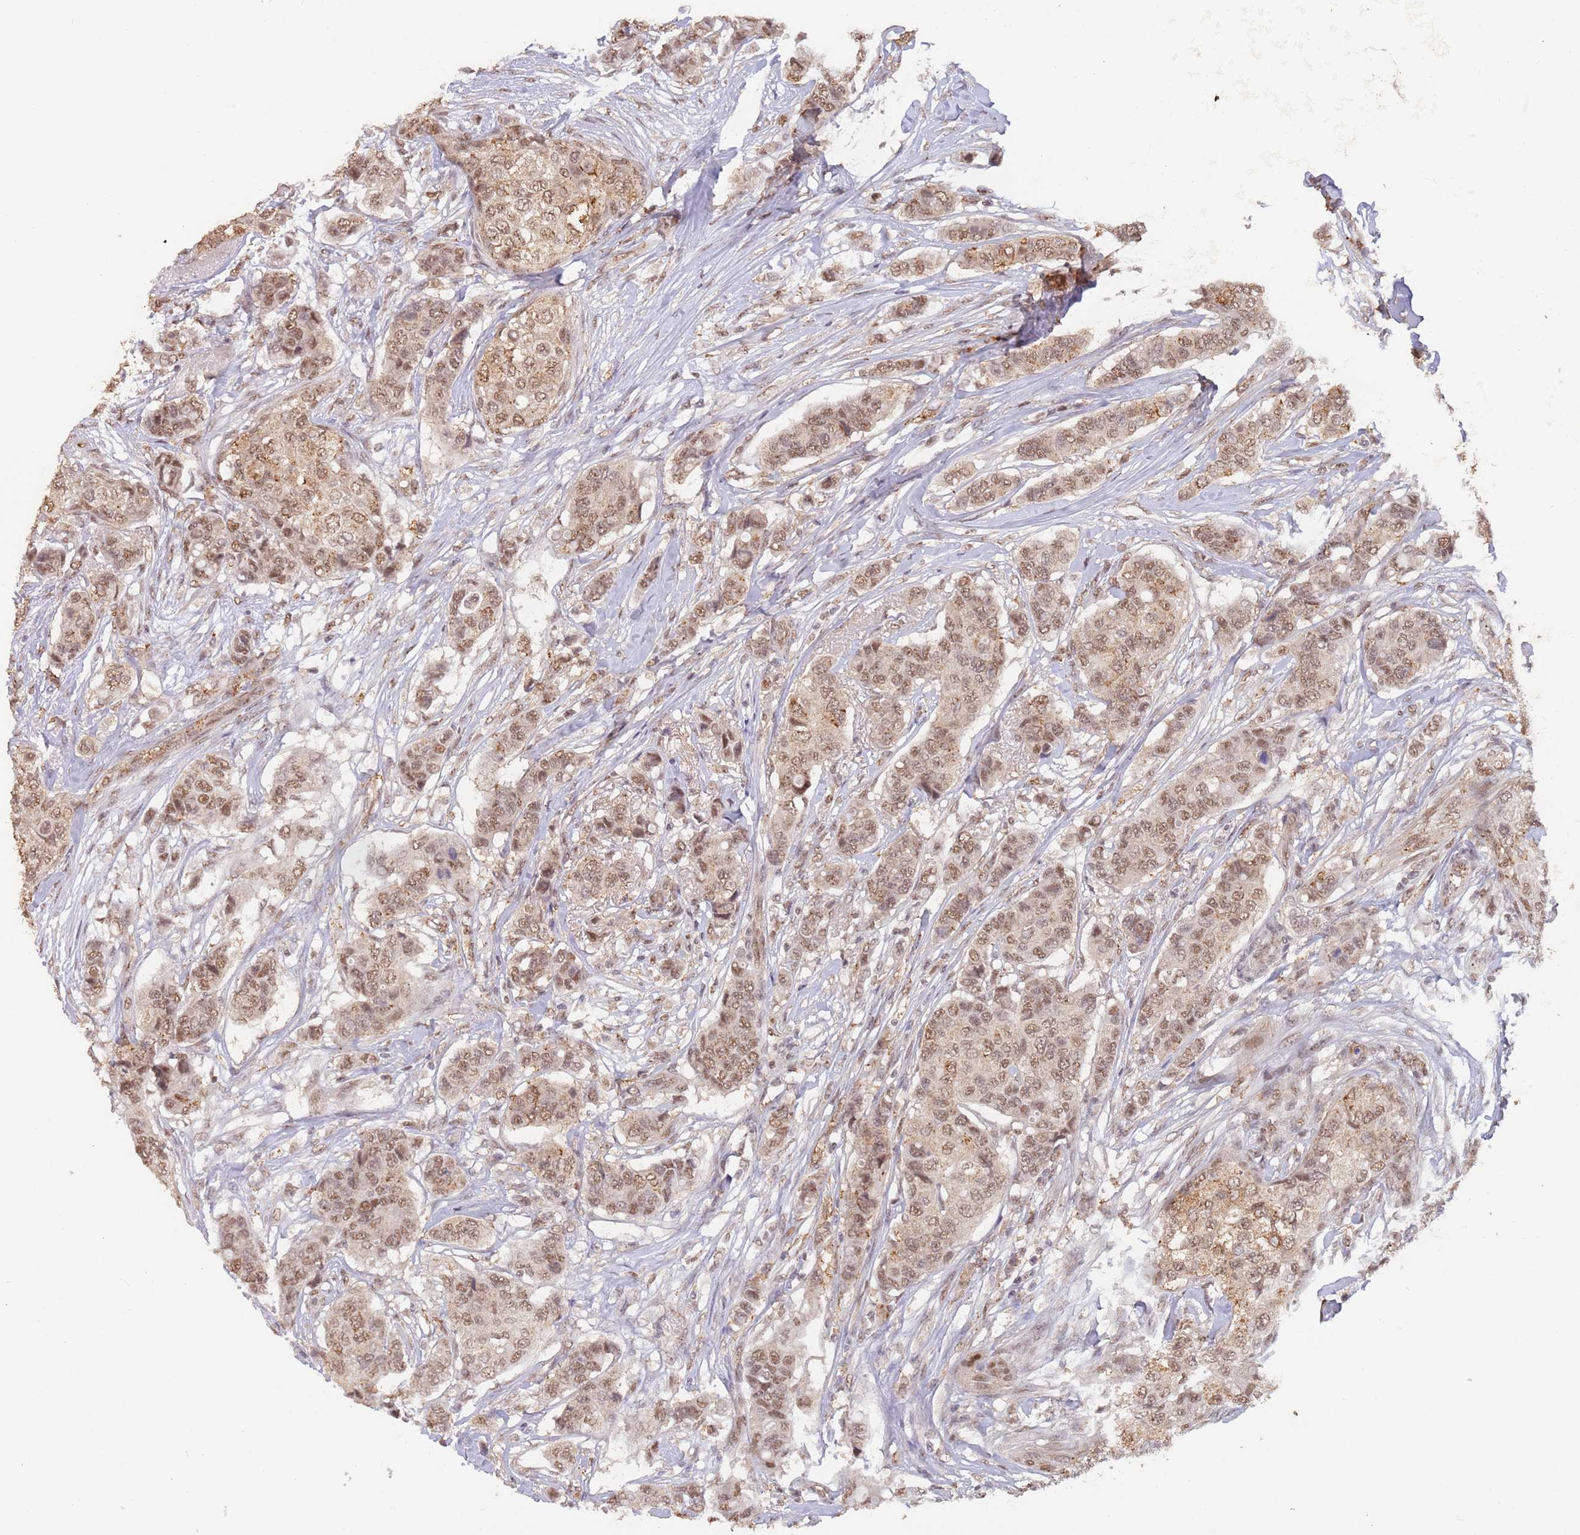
{"staining": {"intensity": "moderate", "quantity": ">75%", "location": "cytoplasmic/membranous,nuclear"}, "tissue": "breast cancer", "cell_type": "Tumor cells", "image_type": "cancer", "snomed": [{"axis": "morphology", "description": "Lobular carcinoma"}, {"axis": "topography", "description": "Breast"}], "caption": "Moderate cytoplasmic/membranous and nuclear protein positivity is seen in approximately >75% of tumor cells in lobular carcinoma (breast).", "gene": "RFXANK", "patient": {"sex": "female", "age": 51}}